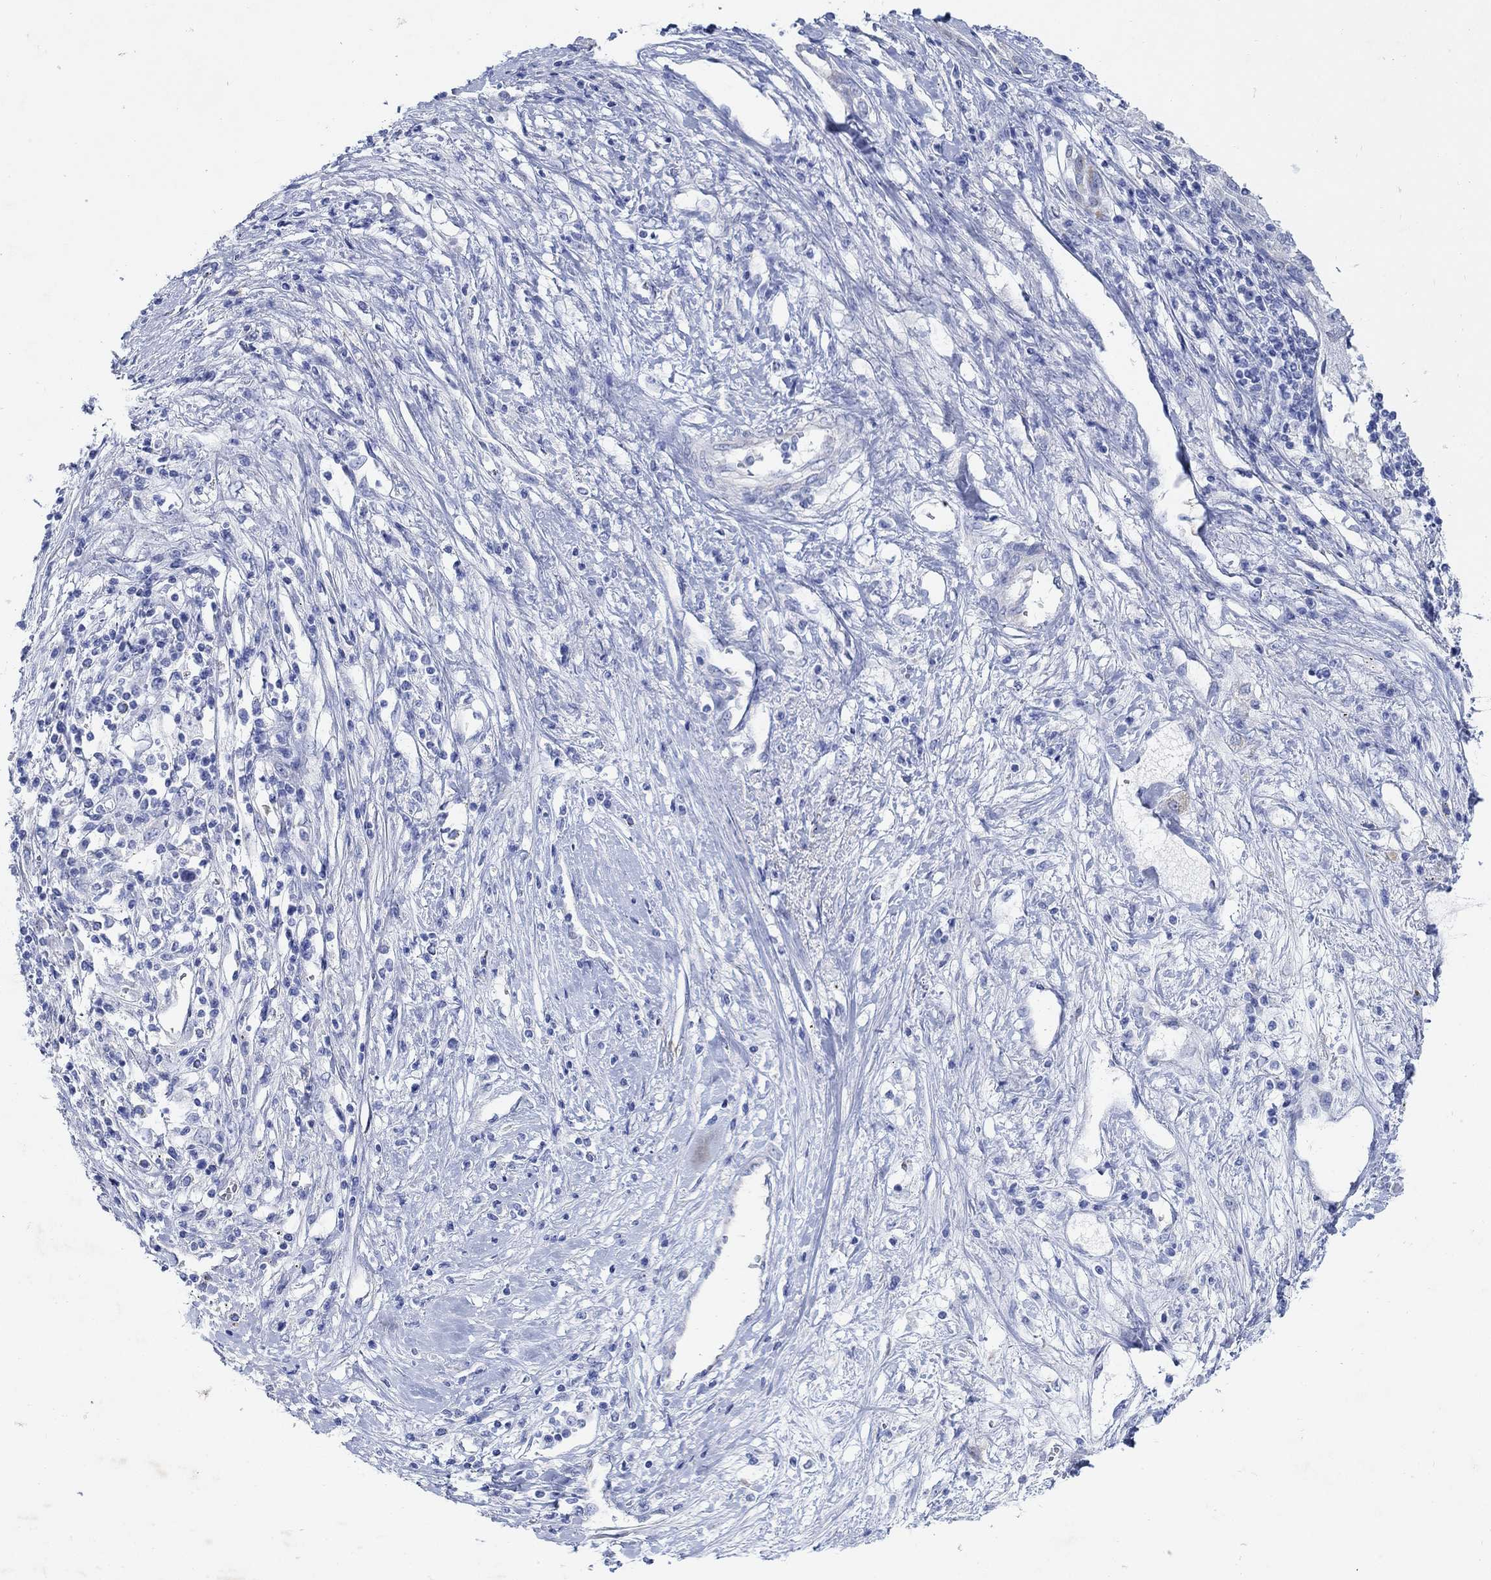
{"staining": {"intensity": "negative", "quantity": "none", "location": "none"}, "tissue": "liver cancer", "cell_type": "Tumor cells", "image_type": "cancer", "snomed": [{"axis": "morphology", "description": "Adenocarcinoma, NOS"}, {"axis": "morphology", "description": "Cholangiocarcinoma"}, {"axis": "topography", "description": "Liver"}], "caption": "This is an immunohistochemistry (IHC) photomicrograph of liver cancer. There is no expression in tumor cells.", "gene": "ZDHHC14", "patient": {"sex": "male", "age": 64}}